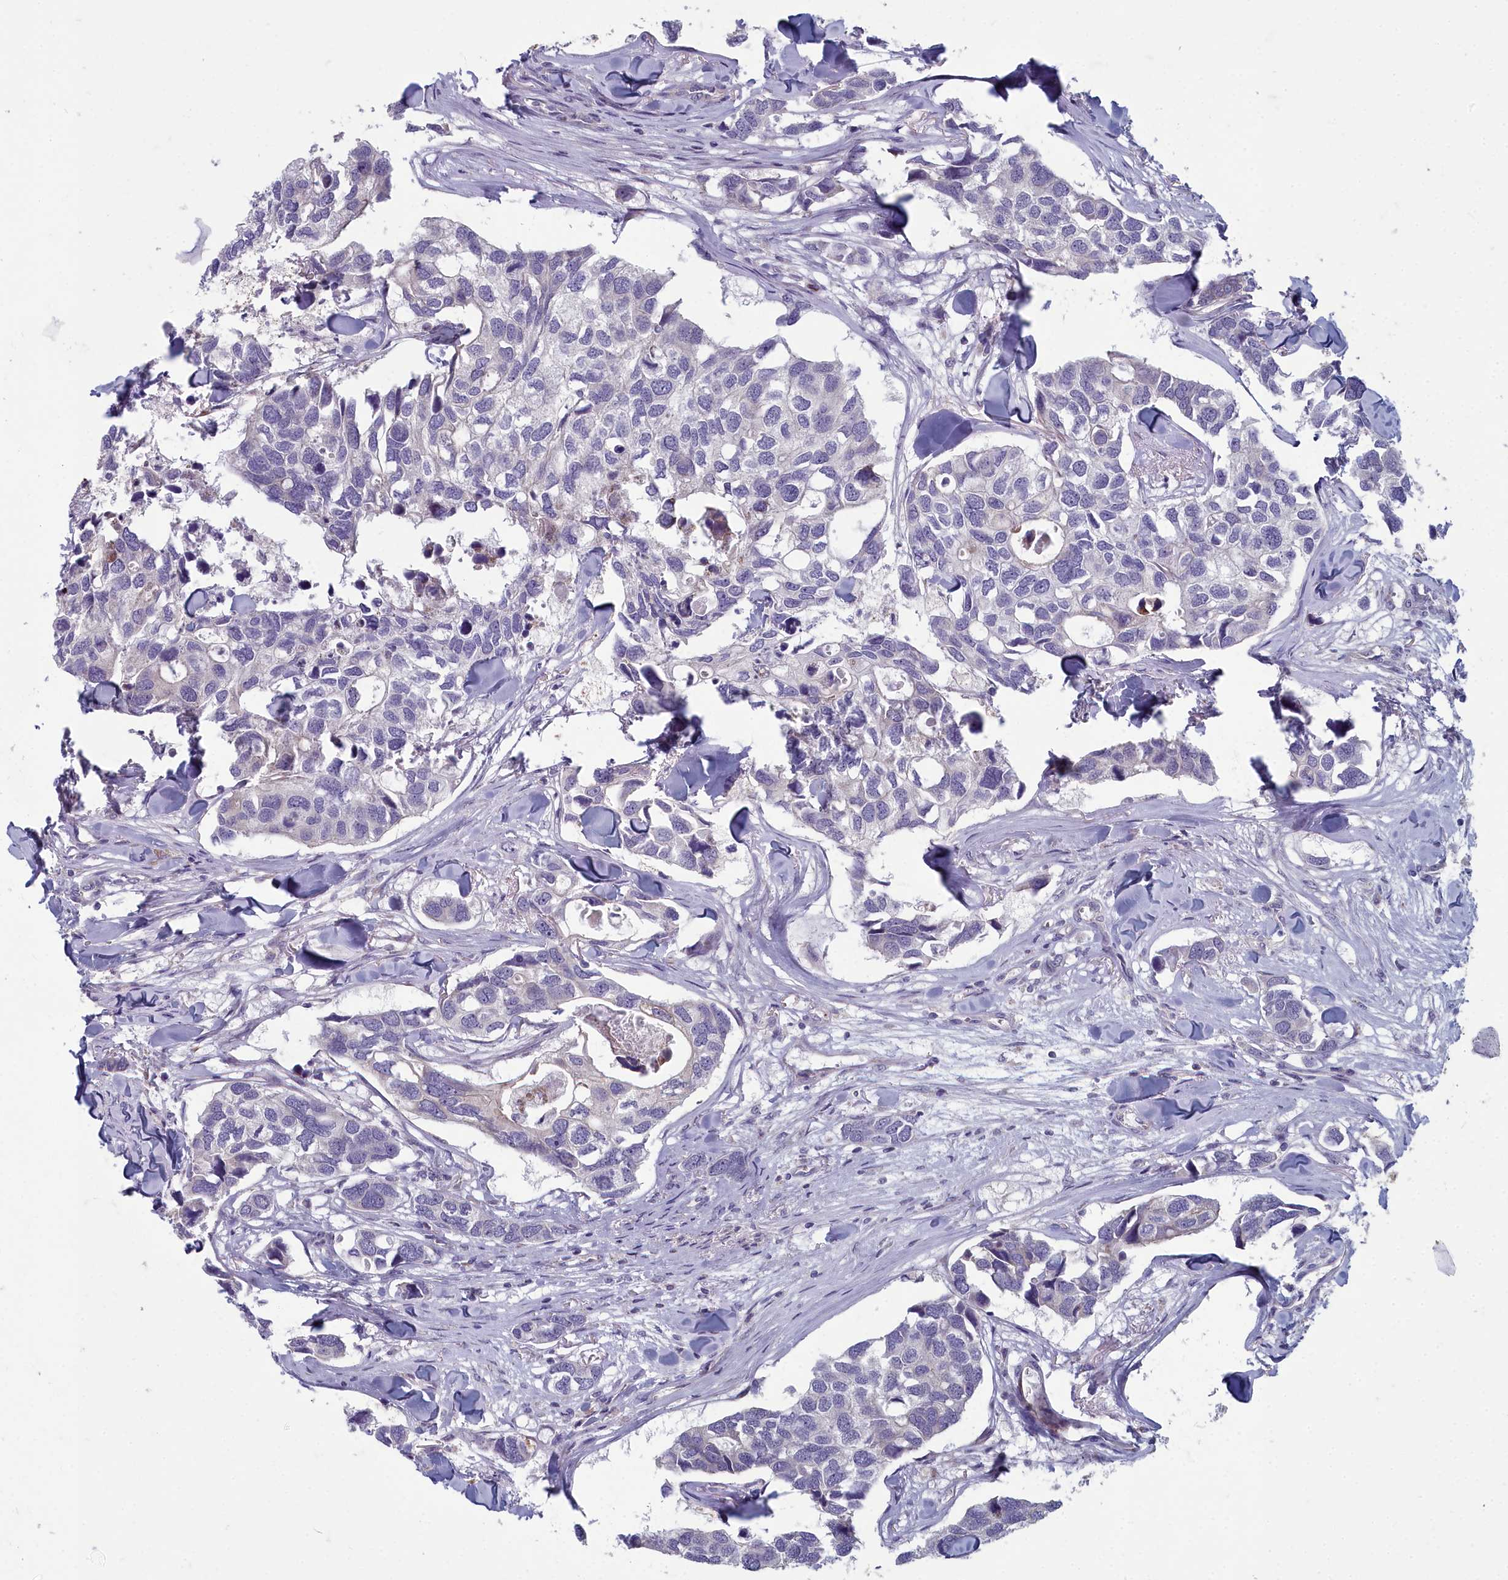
{"staining": {"intensity": "negative", "quantity": "none", "location": "none"}, "tissue": "breast cancer", "cell_type": "Tumor cells", "image_type": "cancer", "snomed": [{"axis": "morphology", "description": "Duct carcinoma"}, {"axis": "topography", "description": "Breast"}], "caption": "Histopathology image shows no significant protein positivity in tumor cells of breast cancer (infiltrating ductal carcinoma). (Stains: DAB immunohistochemistry with hematoxylin counter stain, Microscopy: brightfield microscopy at high magnification).", "gene": "INSYN2A", "patient": {"sex": "female", "age": 83}}